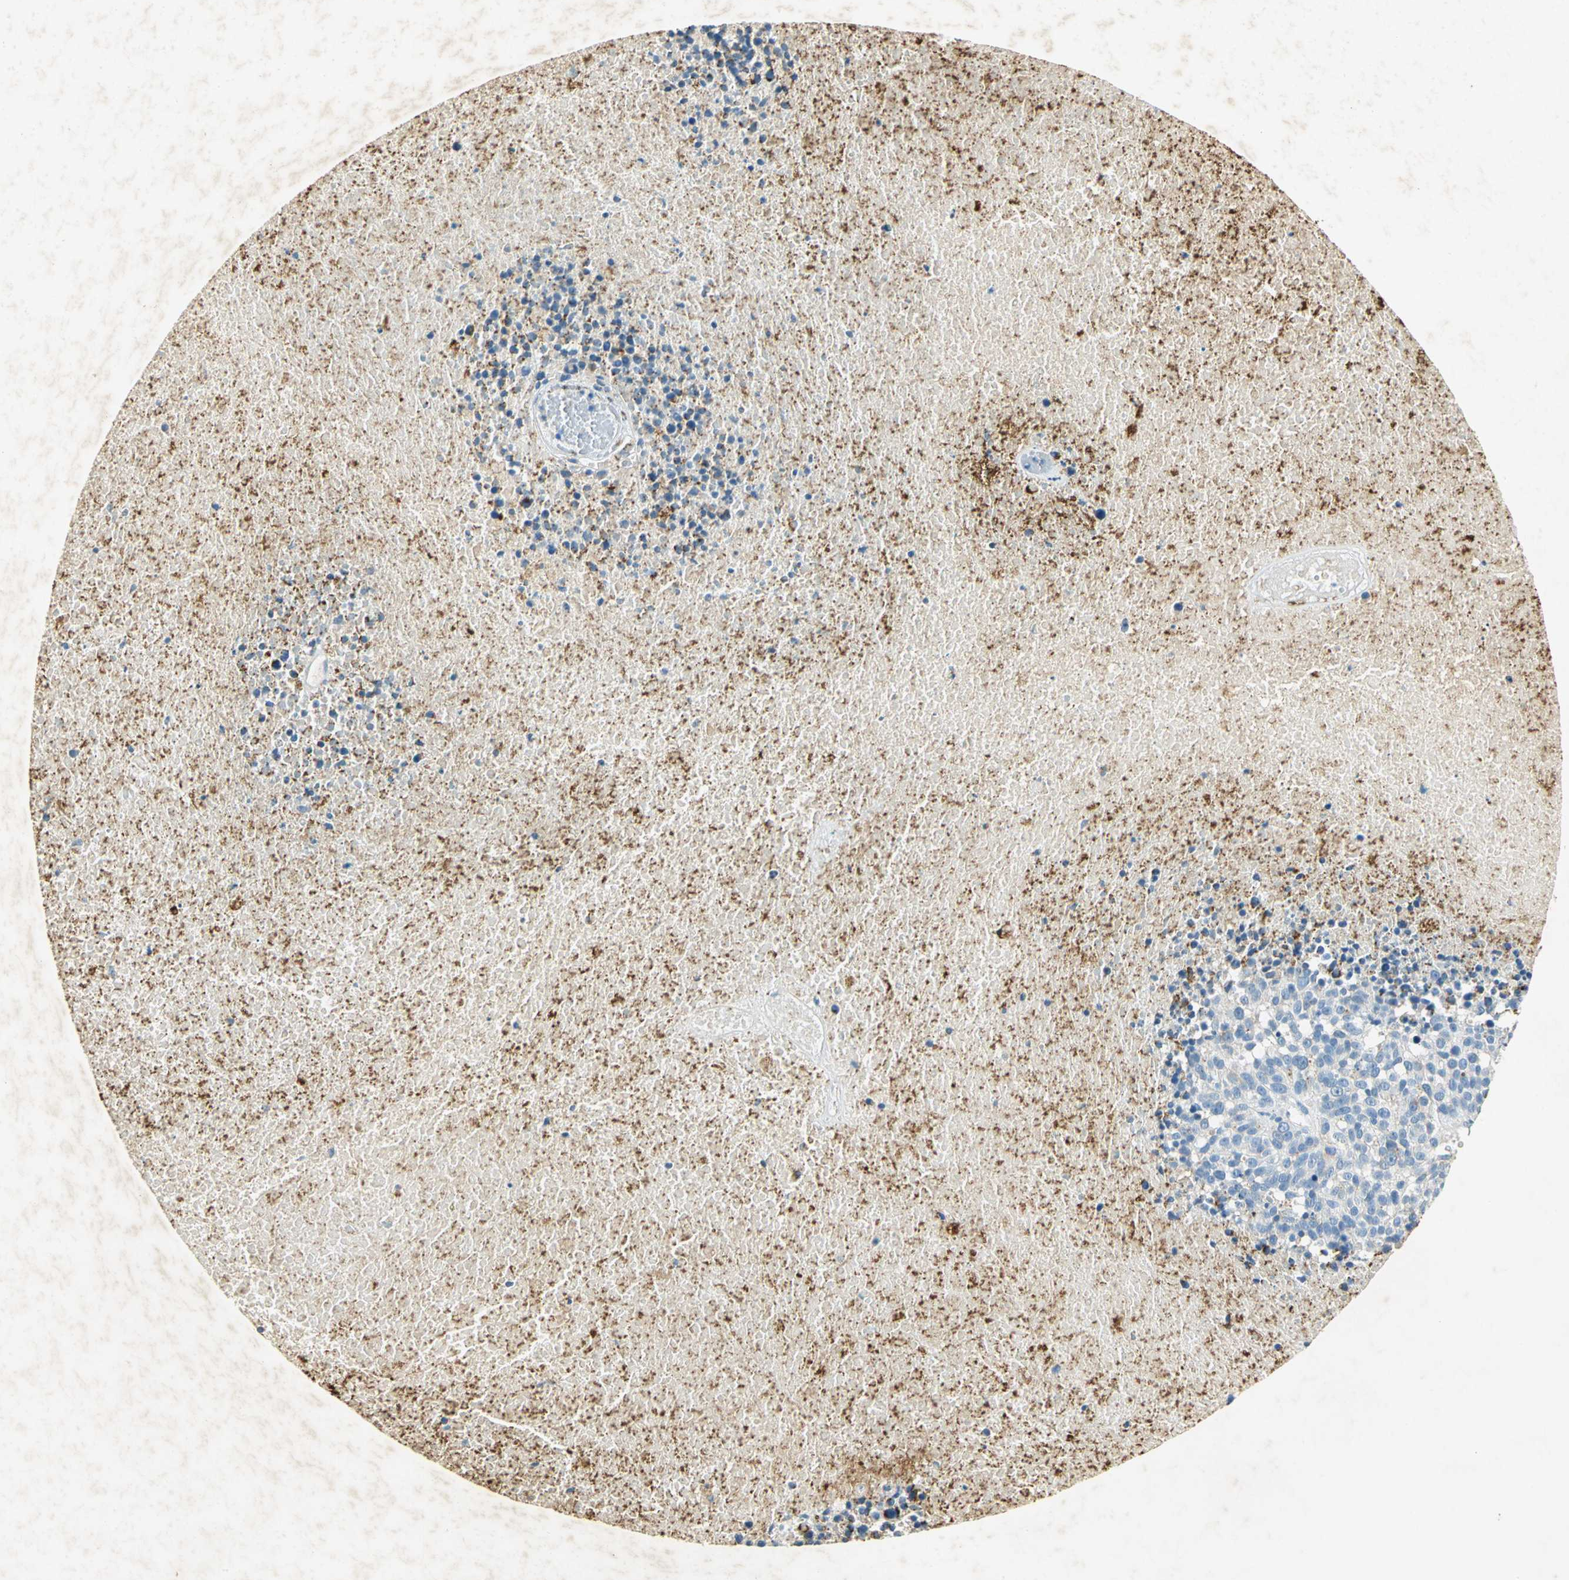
{"staining": {"intensity": "negative", "quantity": "none", "location": "none"}, "tissue": "melanoma", "cell_type": "Tumor cells", "image_type": "cancer", "snomed": [{"axis": "morphology", "description": "Malignant melanoma, Metastatic site"}, {"axis": "topography", "description": "Cerebral cortex"}], "caption": "Immunohistochemistry image of human malignant melanoma (metastatic site) stained for a protein (brown), which shows no staining in tumor cells.", "gene": "ANXA4", "patient": {"sex": "female", "age": 52}}